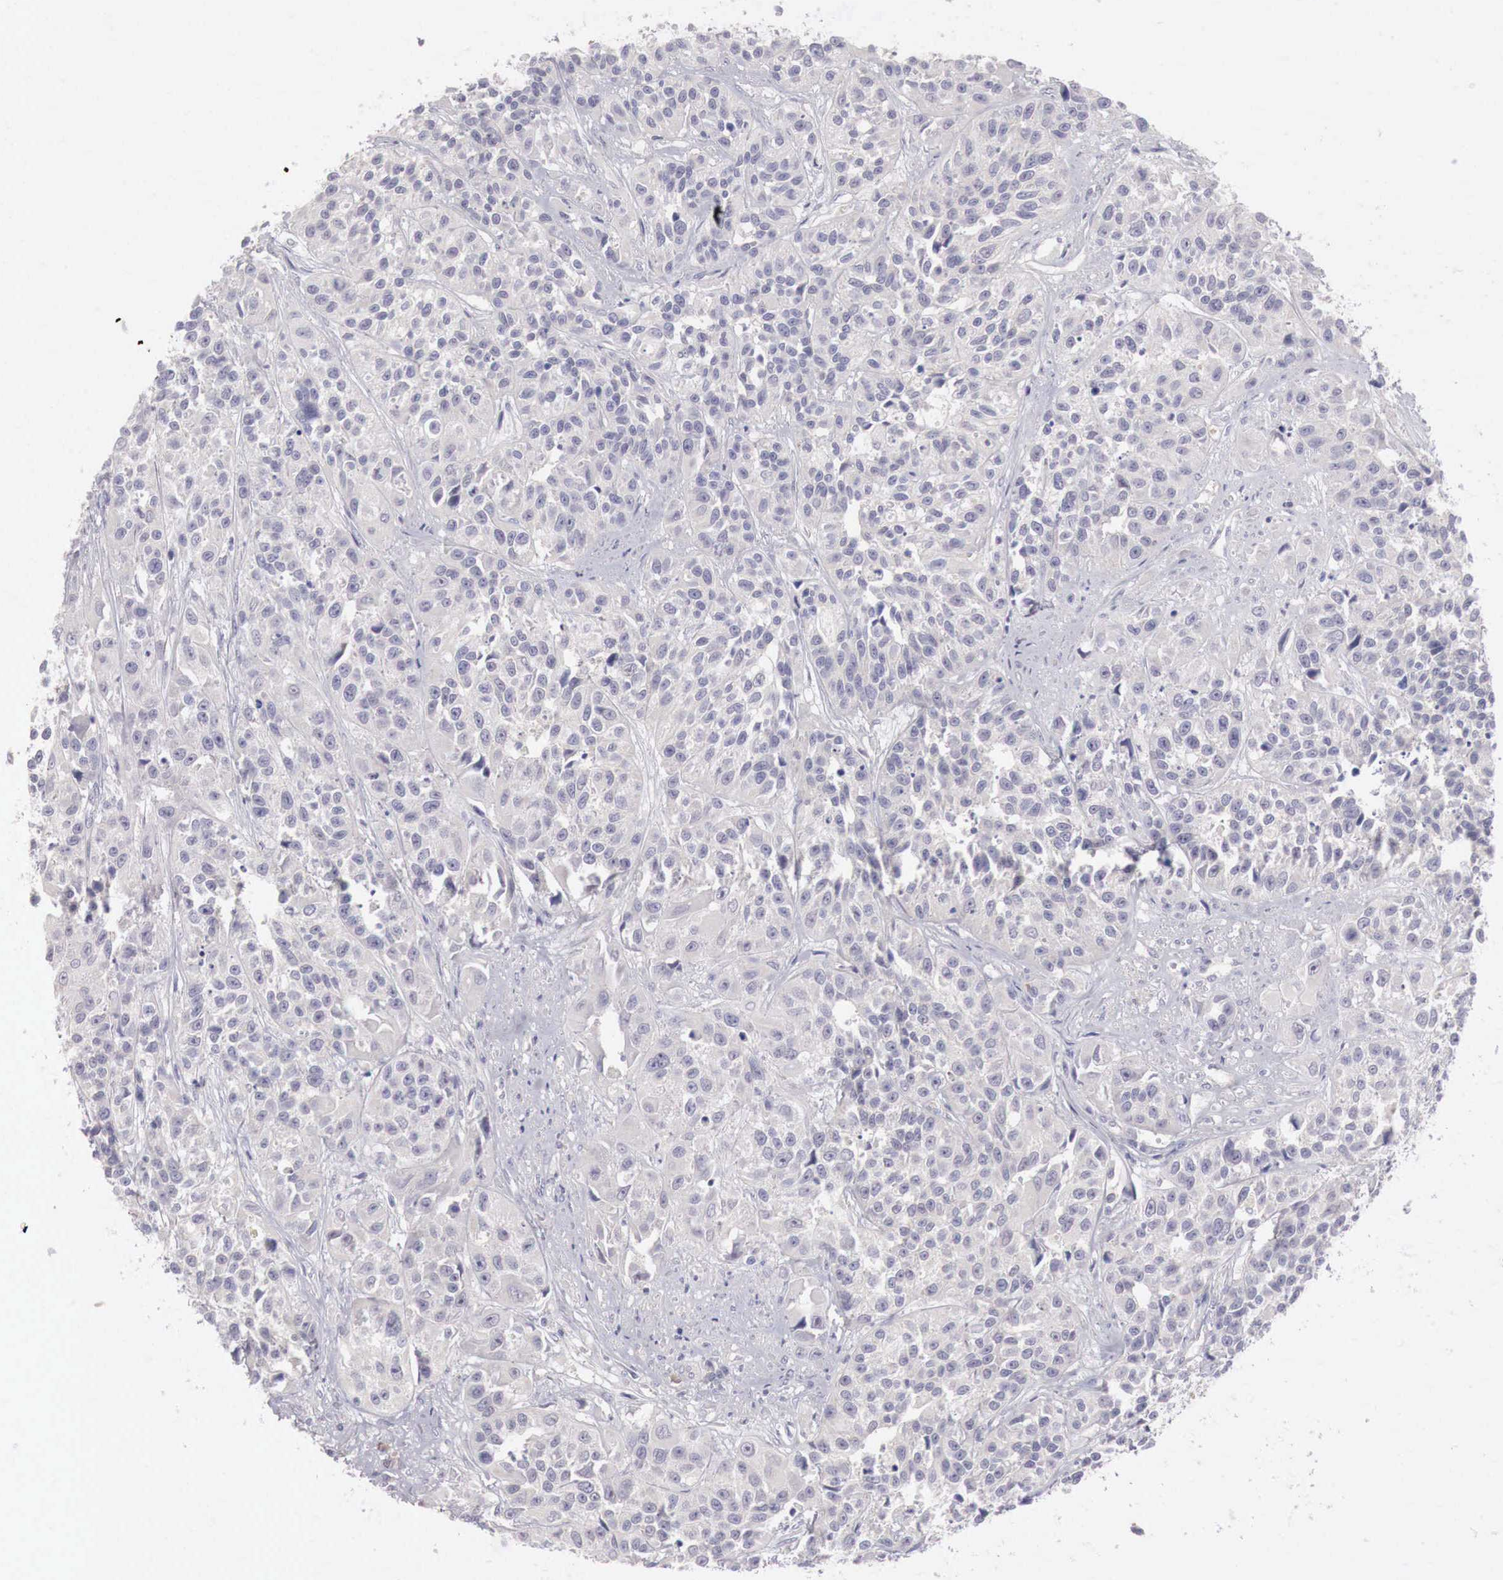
{"staining": {"intensity": "negative", "quantity": "none", "location": "none"}, "tissue": "urothelial cancer", "cell_type": "Tumor cells", "image_type": "cancer", "snomed": [{"axis": "morphology", "description": "Urothelial carcinoma, High grade"}, {"axis": "topography", "description": "Urinary bladder"}], "caption": "Immunohistochemistry photomicrograph of neoplastic tissue: urothelial cancer stained with DAB demonstrates no significant protein positivity in tumor cells.", "gene": "GATA1", "patient": {"sex": "female", "age": 81}}